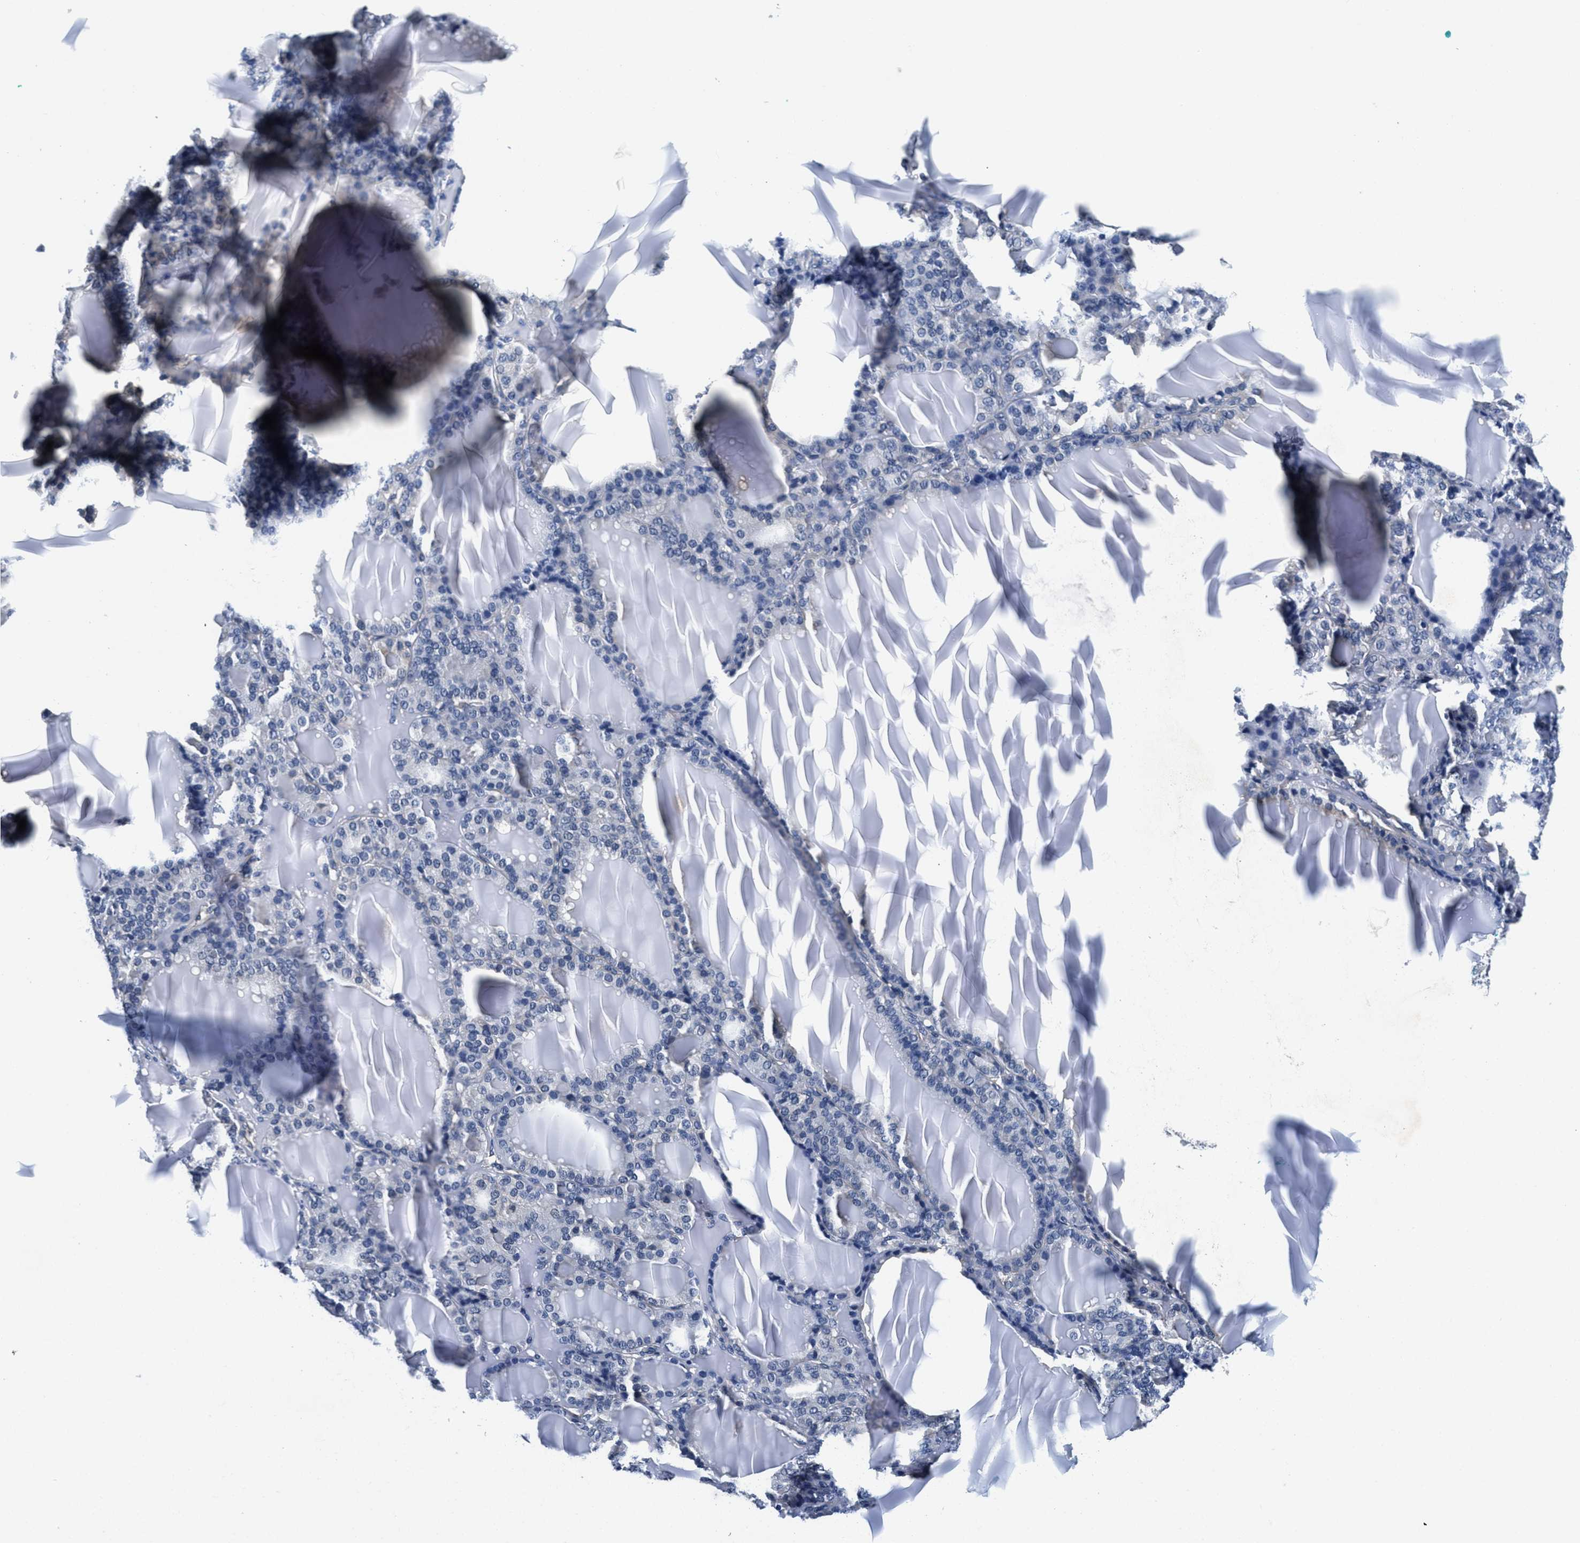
{"staining": {"intensity": "negative", "quantity": "none", "location": "none"}, "tissue": "thyroid gland", "cell_type": "Glandular cells", "image_type": "normal", "snomed": [{"axis": "morphology", "description": "Normal tissue, NOS"}, {"axis": "topography", "description": "Thyroid gland"}], "caption": "Protein analysis of unremarkable thyroid gland demonstrates no significant staining in glandular cells.", "gene": "HS3ST2", "patient": {"sex": "female", "age": 28}}